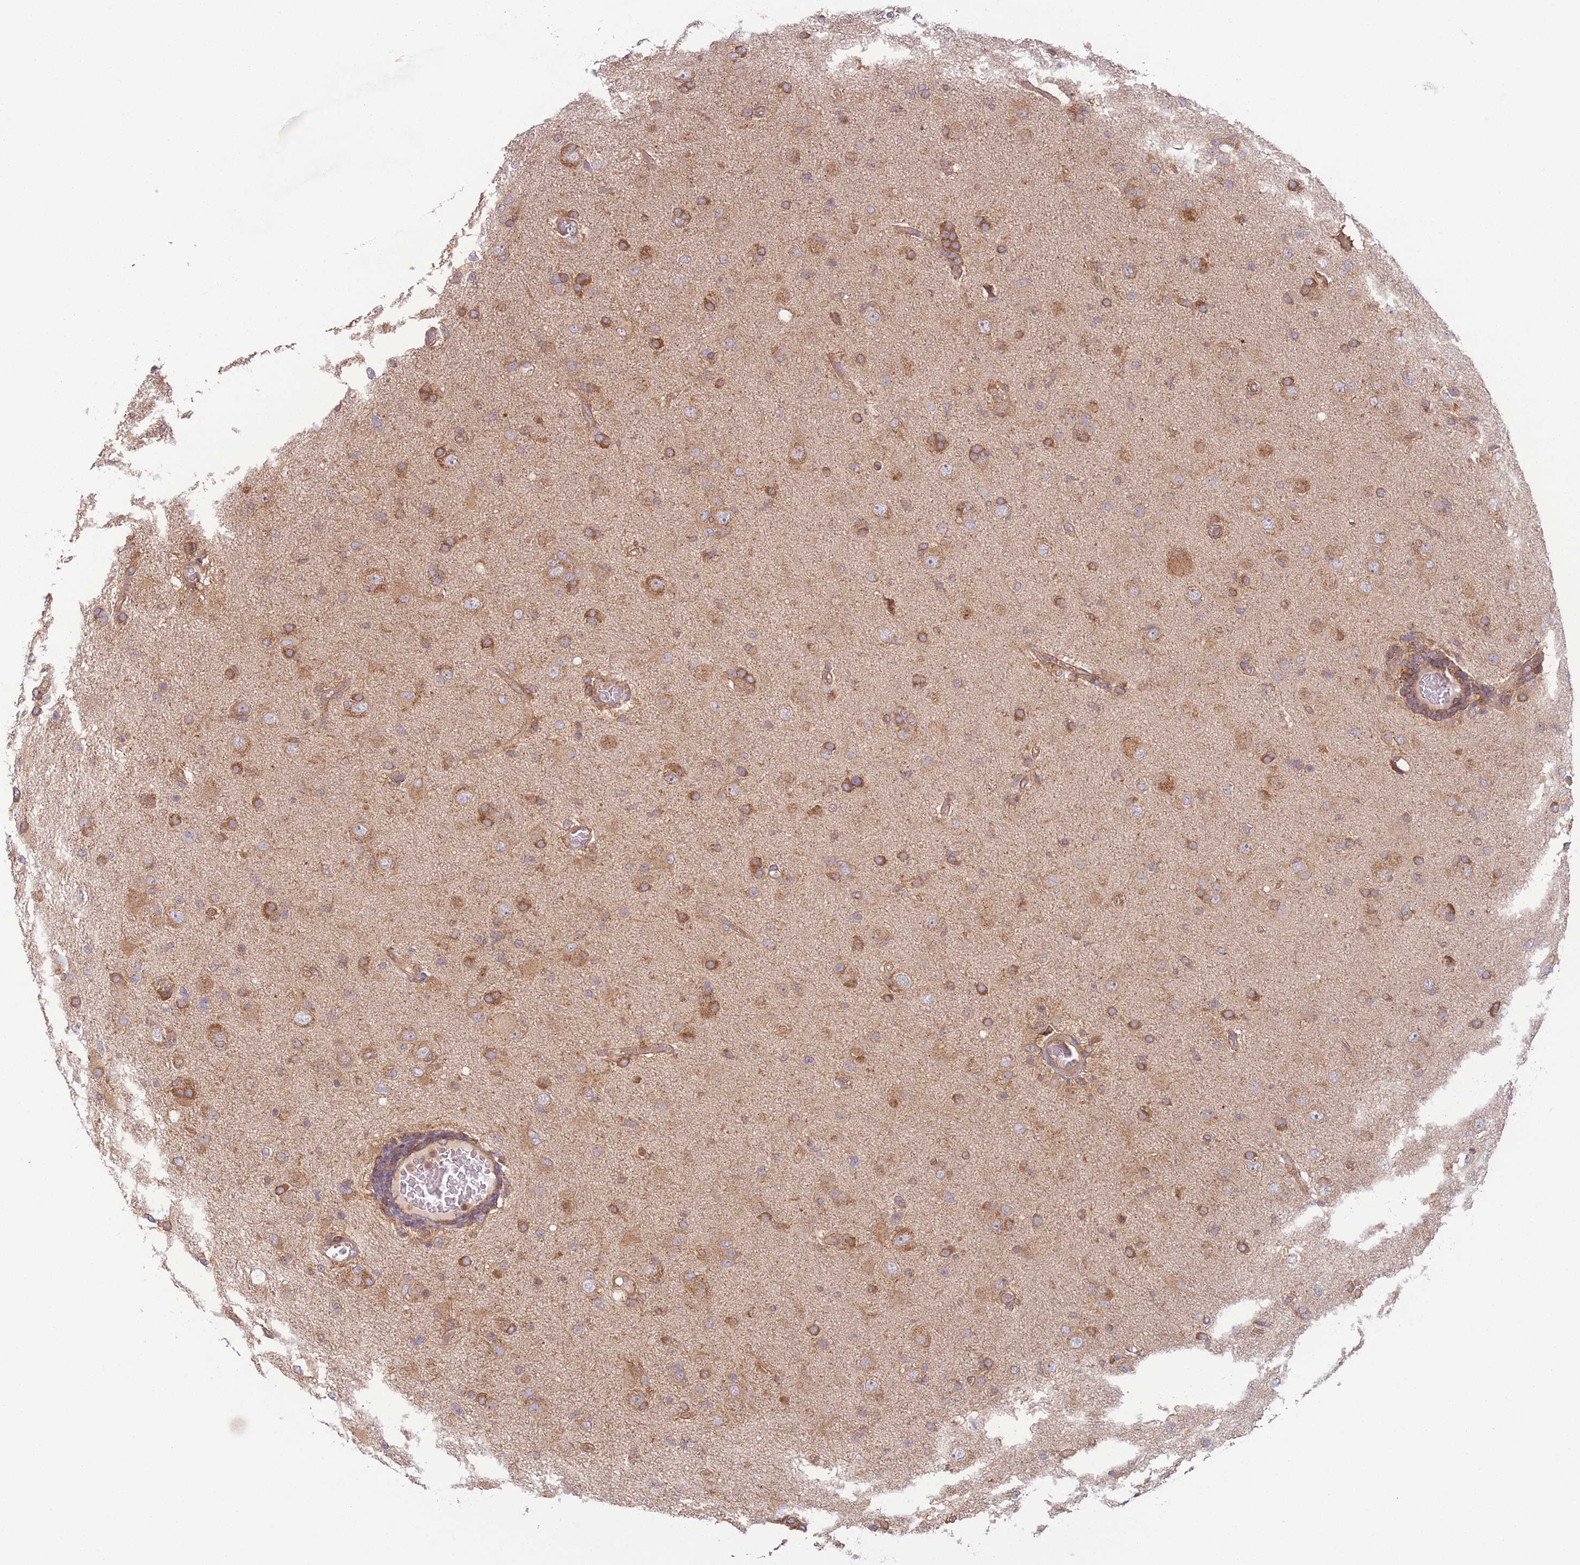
{"staining": {"intensity": "moderate", "quantity": ">75%", "location": "cytoplasmic/membranous"}, "tissue": "glioma", "cell_type": "Tumor cells", "image_type": "cancer", "snomed": [{"axis": "morphology", "description": "Glioma, malignant, High grade"}, {"axis": "topography", "description": "Brain"}], "caption": "Protein positivity by immunohistochemistry shows moderate cytoplasmic/membranous positivity in about >75% of tumor cells in malignant glioma (high-grade).", "gene": "WASHC2A", "patient": {"sex": "female", "age": 57}}